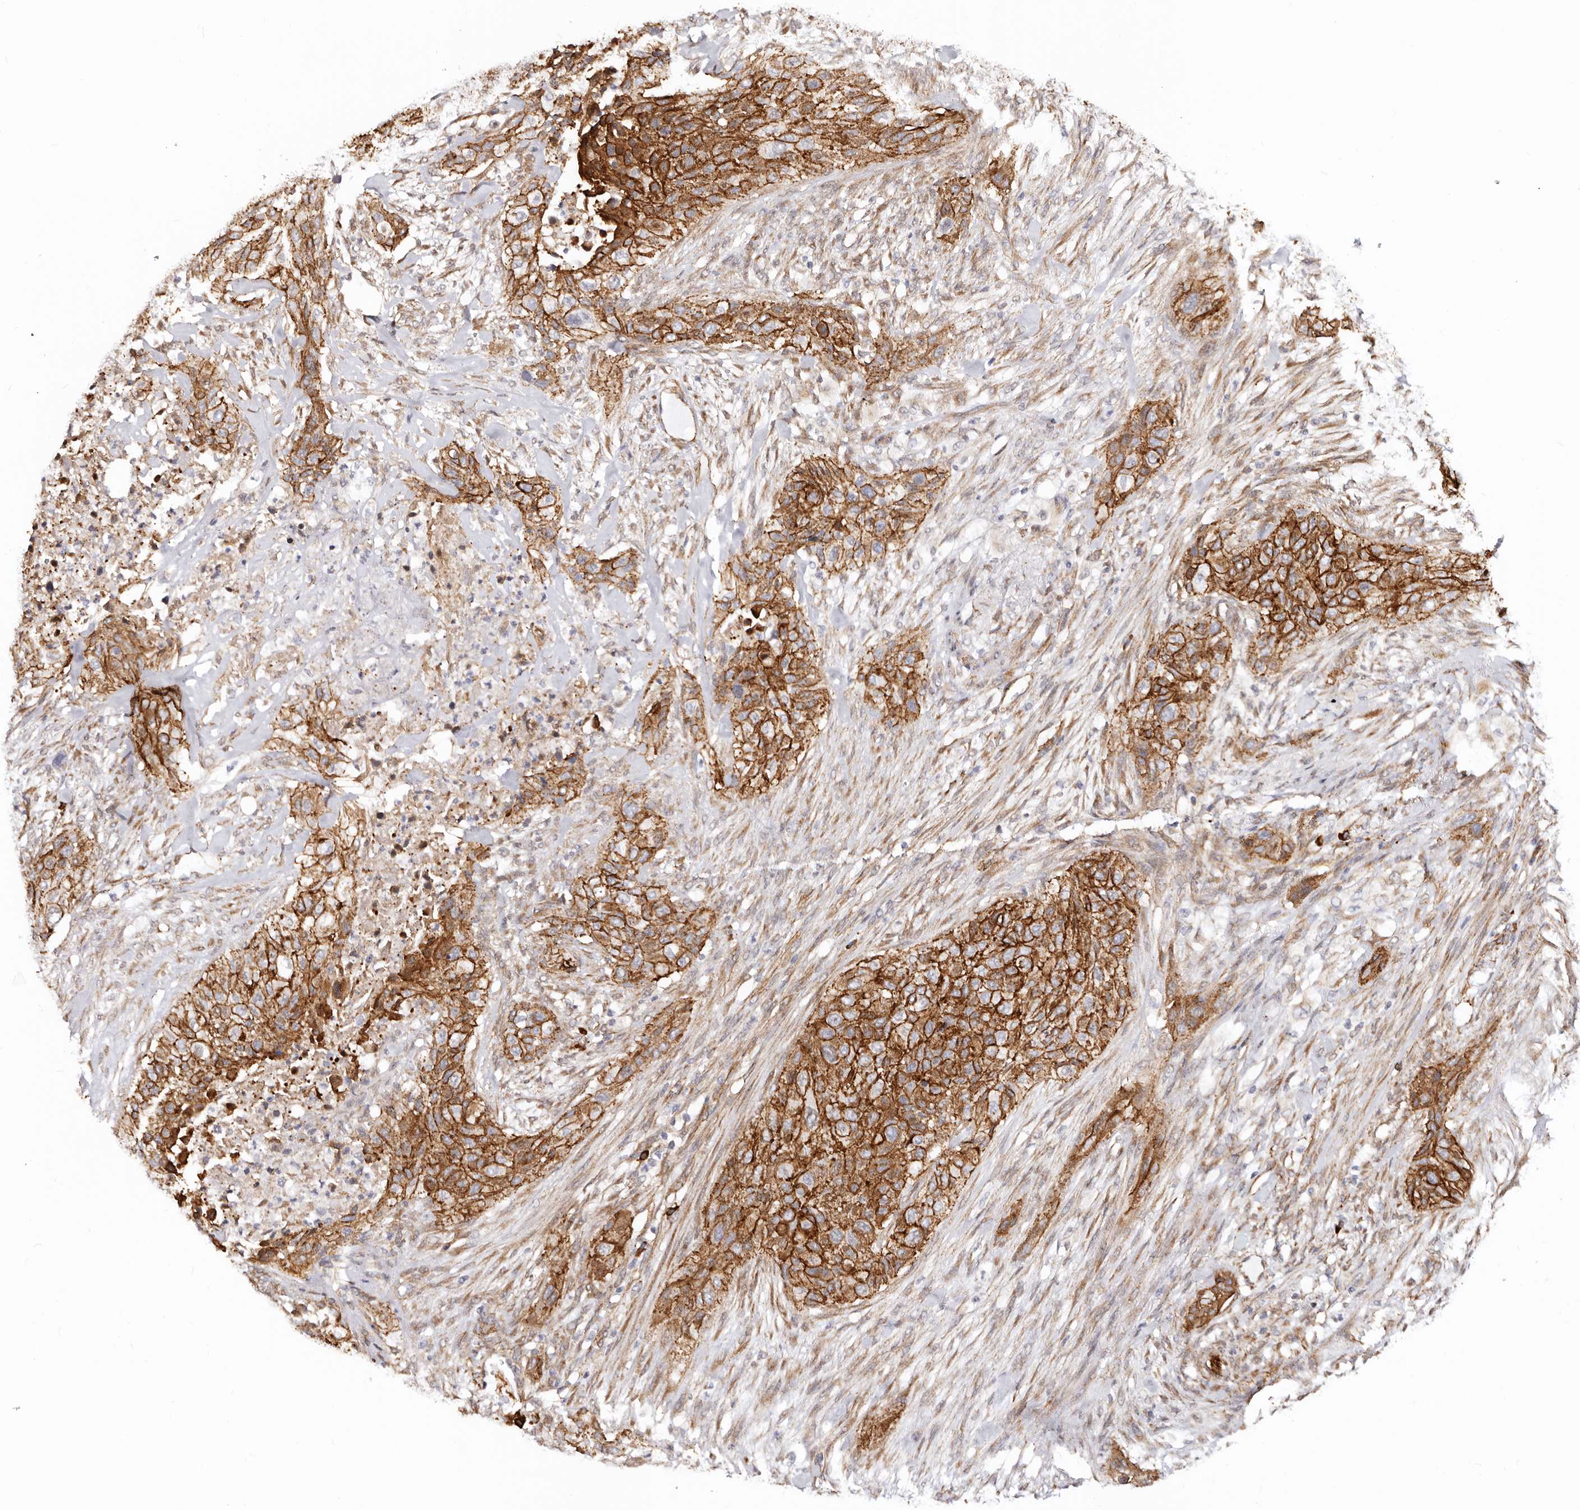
{"staining": {"intensity": "strong", "quantity": ">75%", "location": "cytoplasmic/membranous"}, "tissue": "urothelial cancer", "cell_type": "Tumor cells", "image_type": "cancer", "snomed": [{"axis": "morphology", "description": "Urothelial carcinoma, High grade"}, {"axis": "topography", "description": "Urinary bladder"}], "caption": "Protein staining reveals strong cytoplasmic/membranous expression in about >75% of tumor cells in urothelial cancer.", "gene": "CTNNB1", "patient": {"sex": "male", "age": 35}}